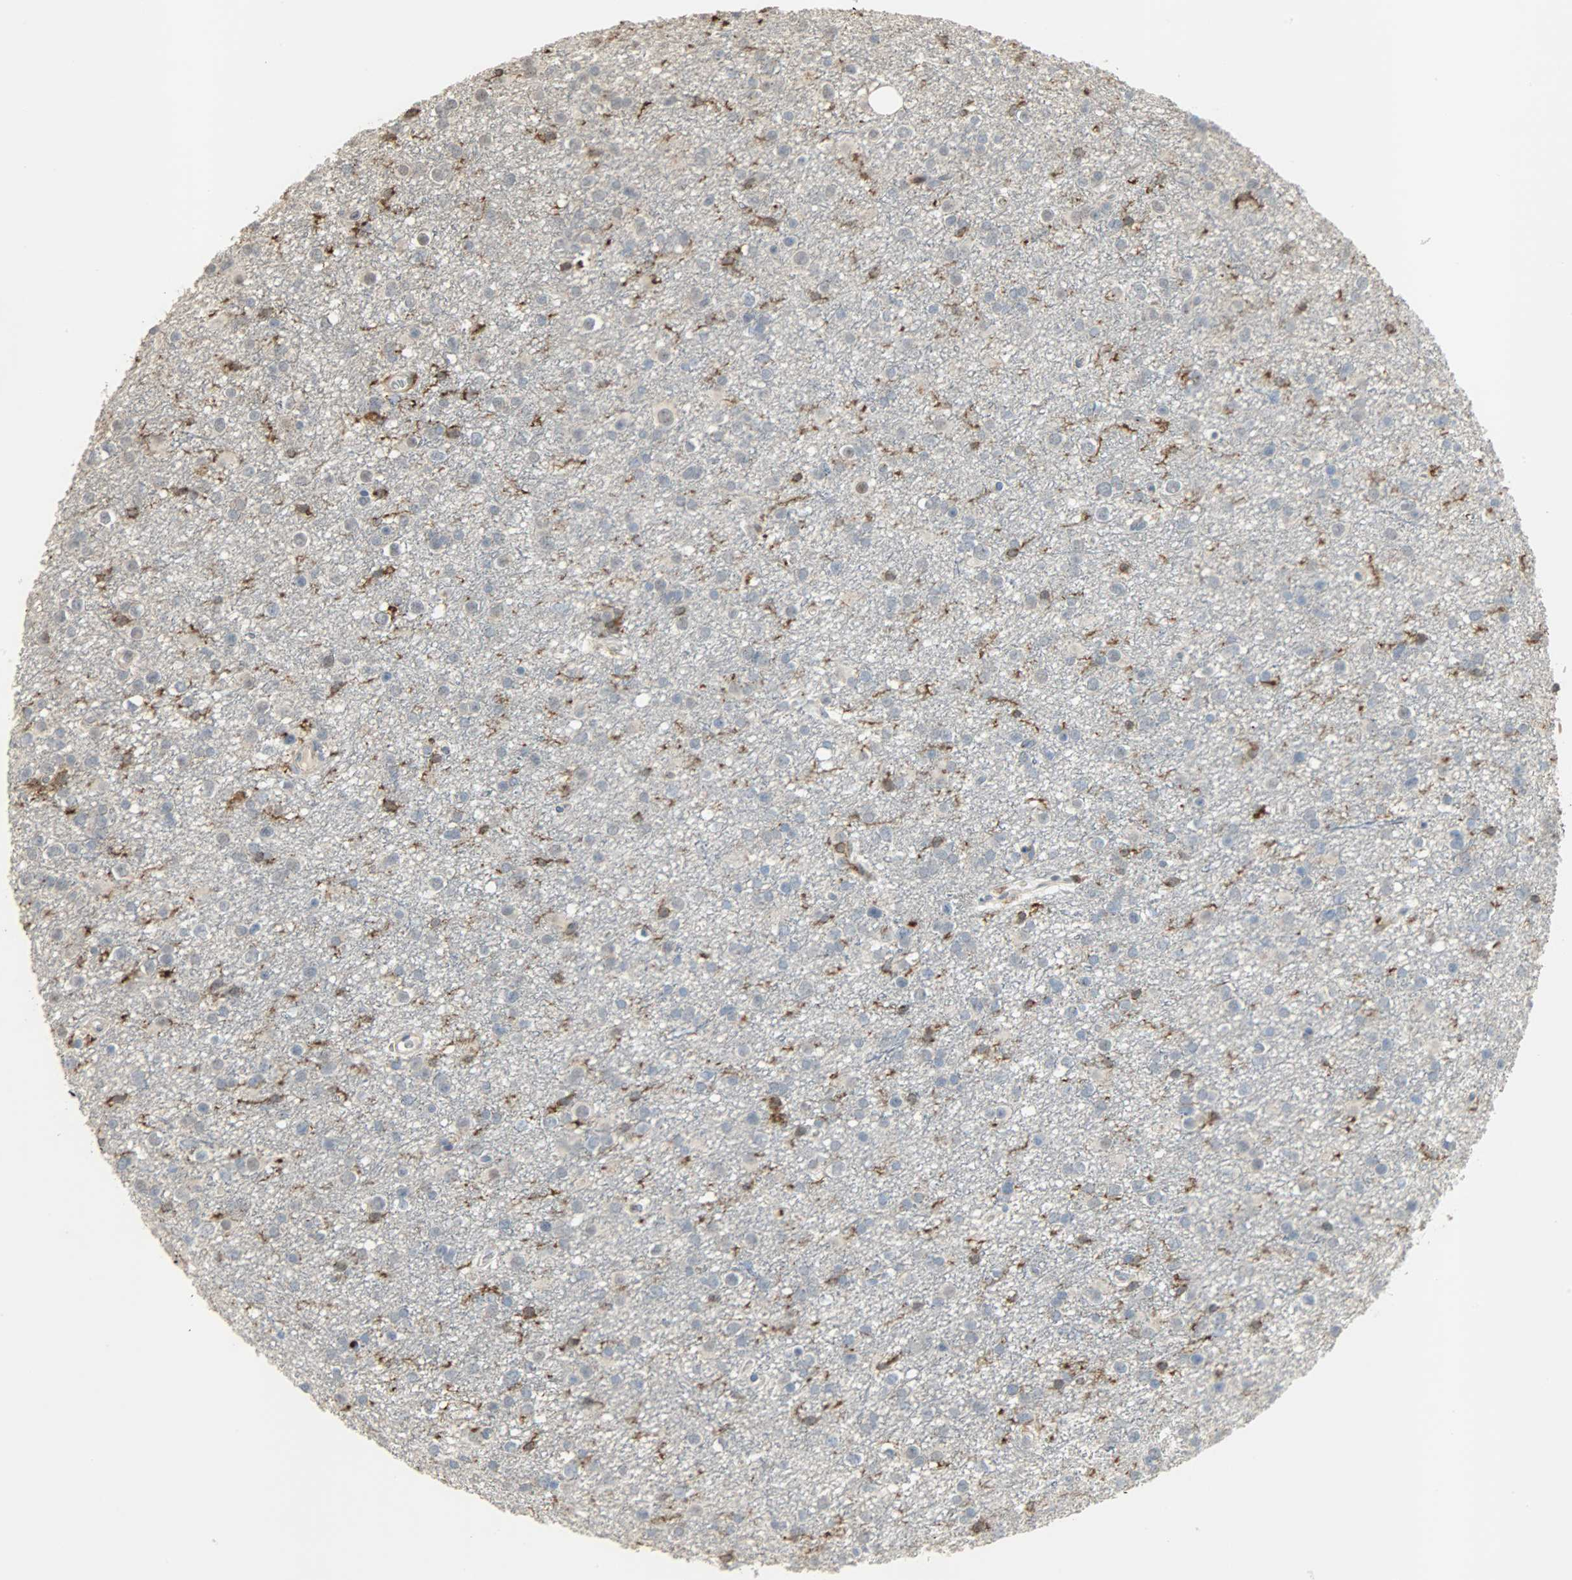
{"staining": {"intensity": "negative", "quantity": "none", "location": "none"}, "tissue": "glioma", "cell_type": "Tumor cells", "image_type": "cancer", "snomed": [{"axis": "morphology", "description": "Glioma, malignant, Low grade"}, {"axis": "topography", "description": "Brain"}], "caption": "DAB immunohistochemical staining of glioma displays no significant staining in tumor cells. (DAB IHC, high magnification).", "gene": "SKAP2", "patient": {"sex": "male", "age": 42}}